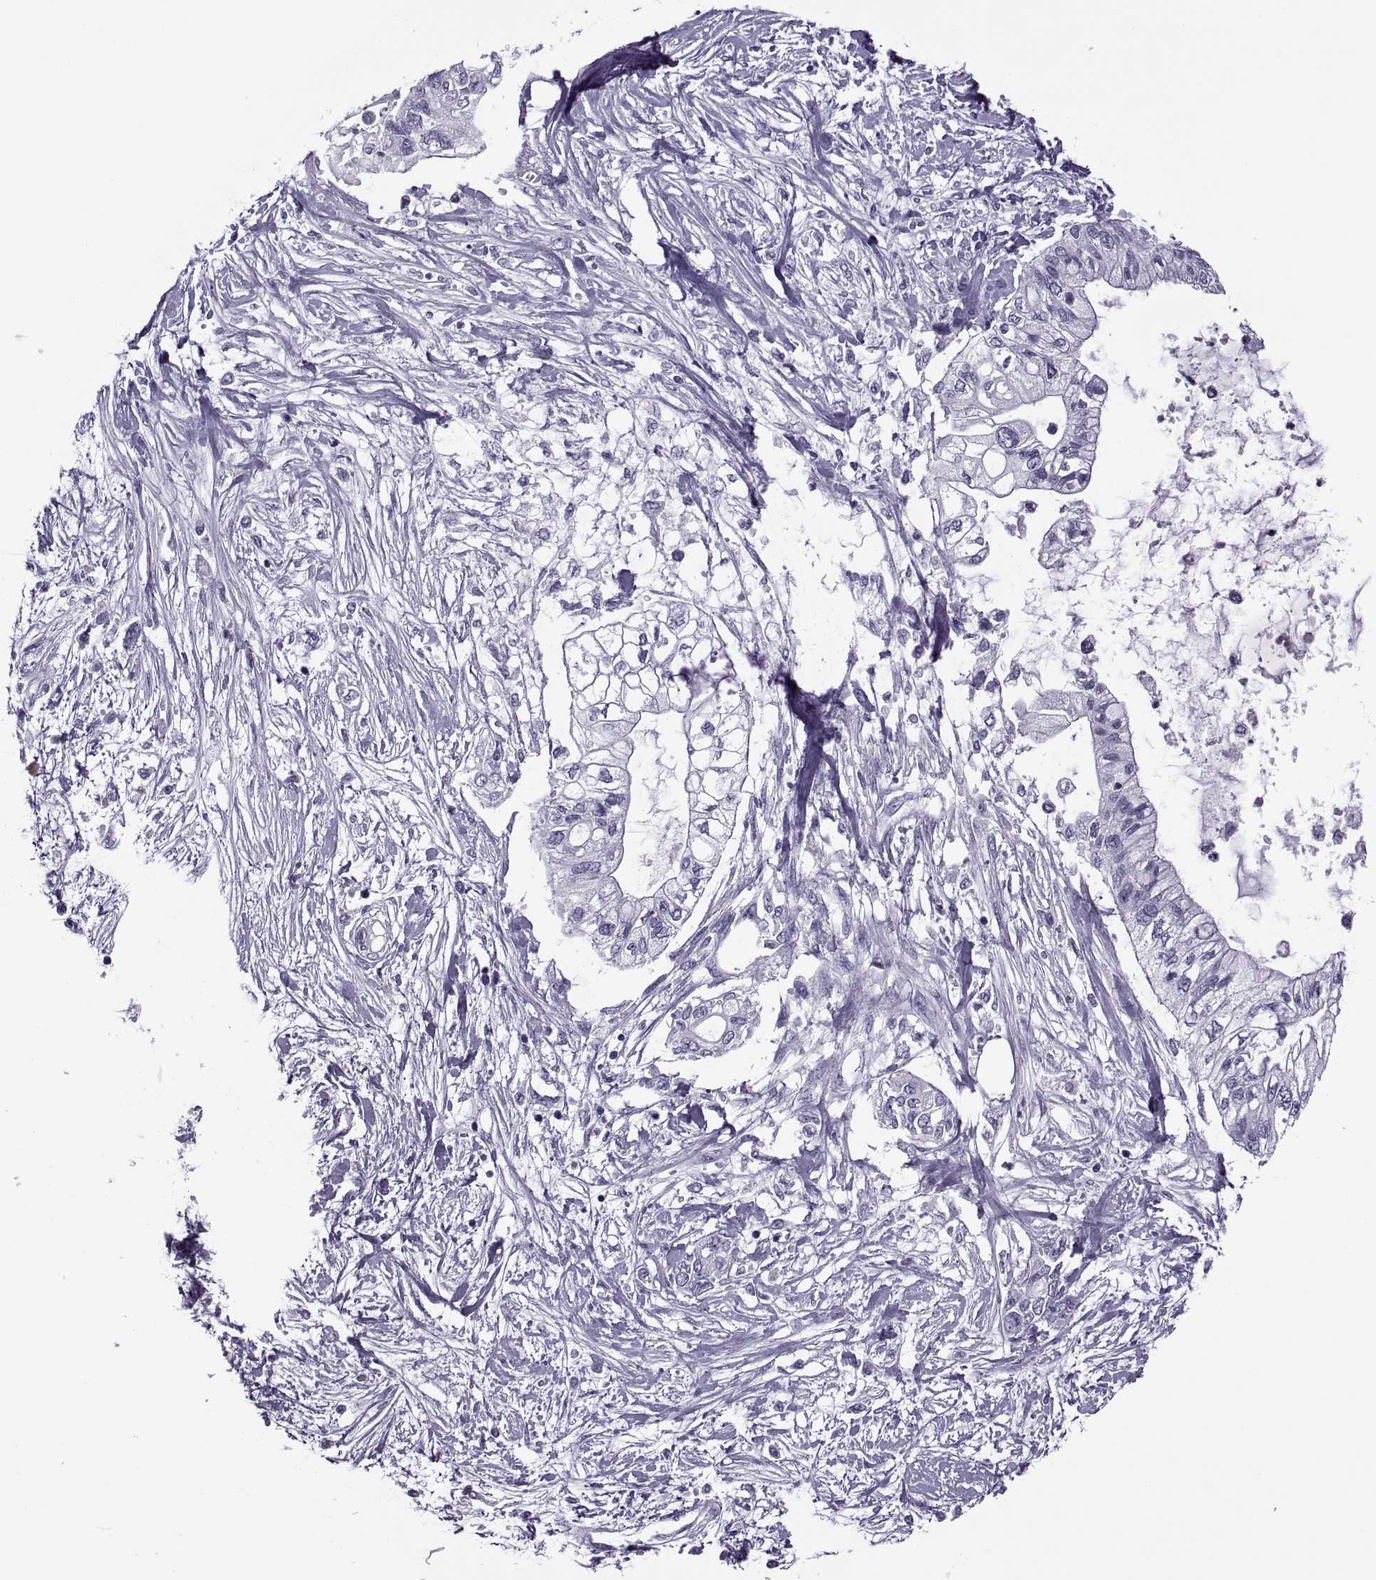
{"staining": {"intensity": "negative", "quantity": "none", "location": "none"}, "tissue": "pancreatic cancer", "cell_type": "Tumor cells", "image_type": "cancer", "snomed": [{"axis": "morphology", "description": "Adenocarcinoma, NOS"}, {"axis": "topography", "description": "Pancreas"}], "caption": "Protein analysis of pancreatic cancer shows no significant positivity in tumor cells.", "gene": "FAM24A", "patient": {"sex": "female", "age": 77}}